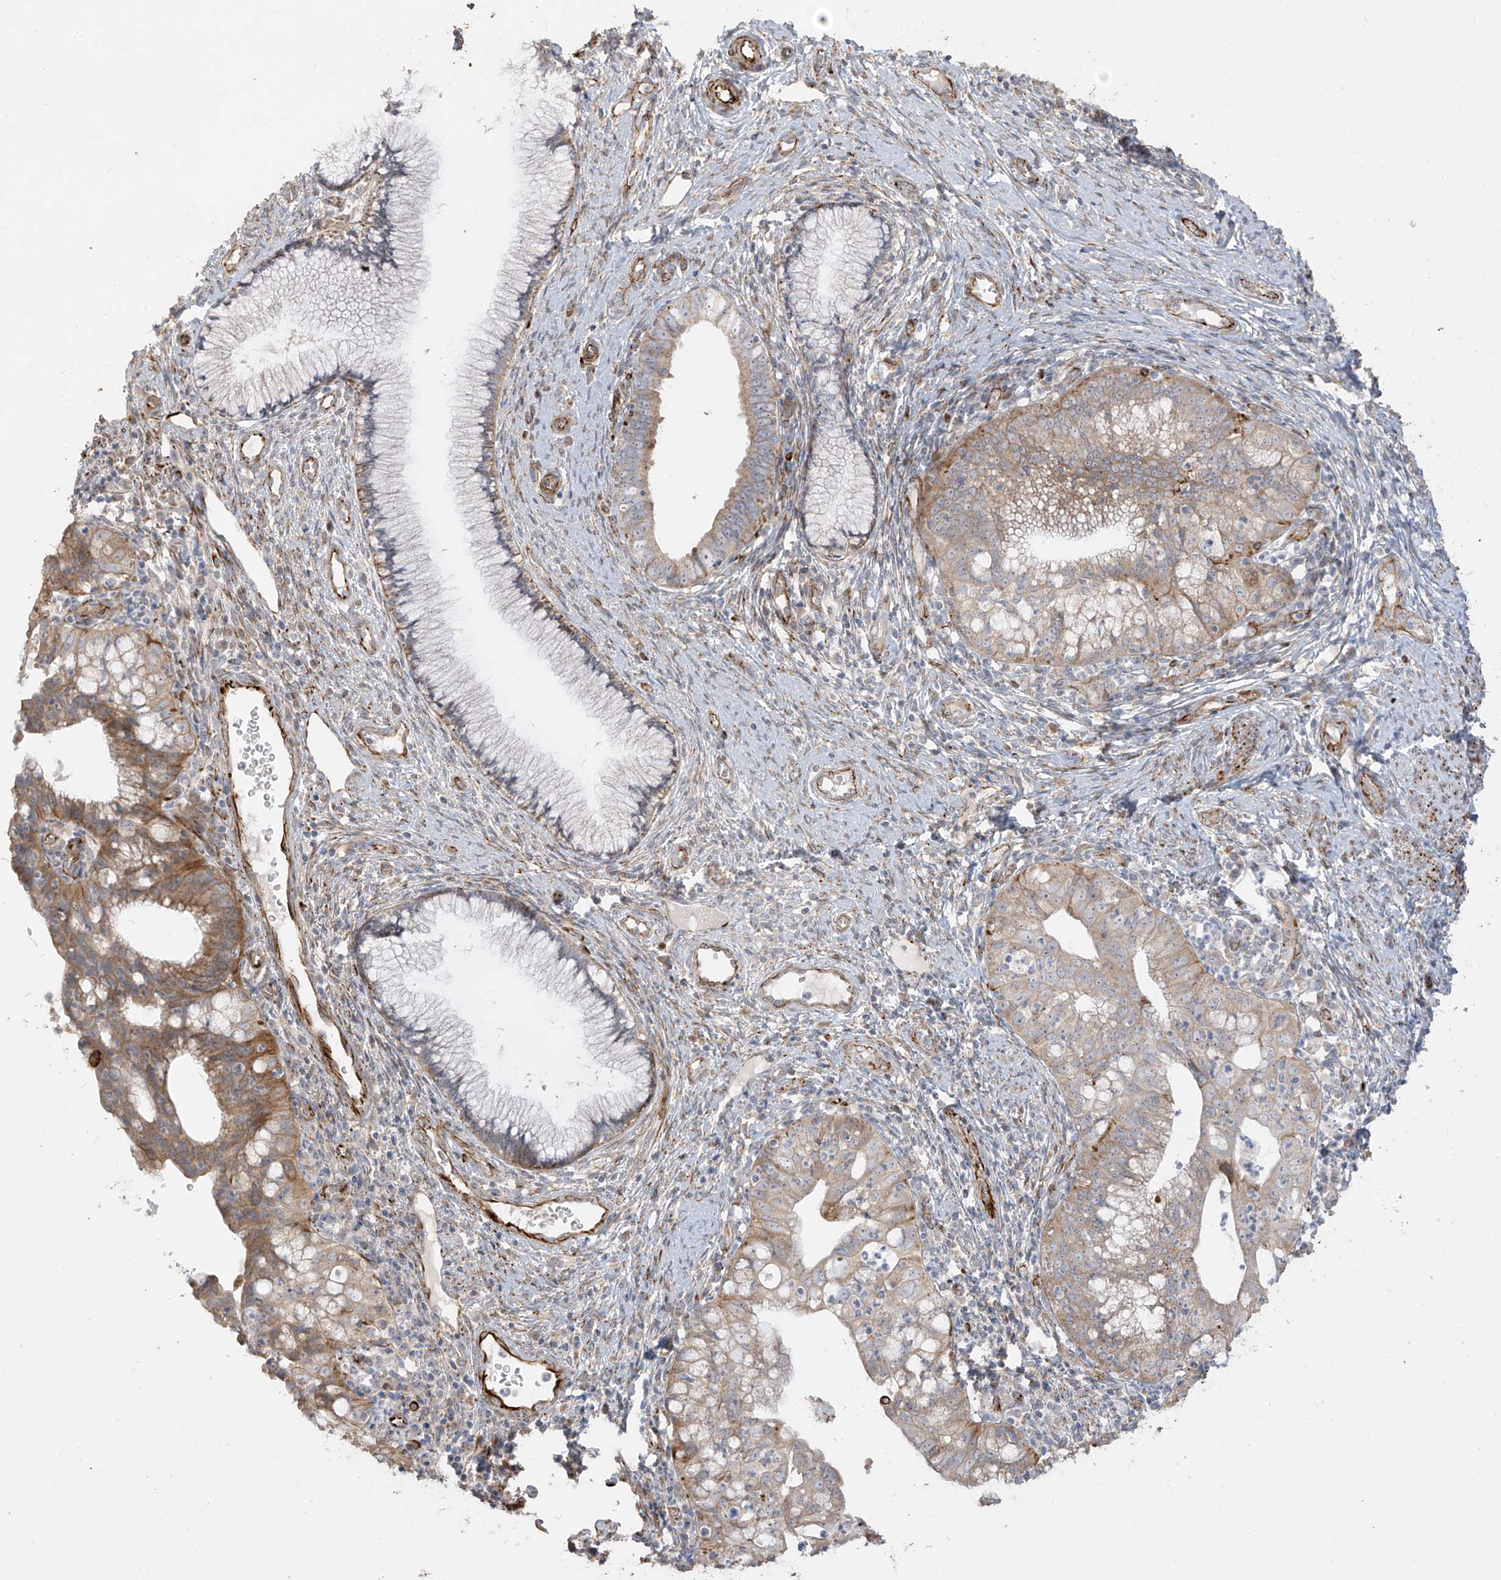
{"staining": {"intensity": "moderate", "quantity": "25%-75%", "location": "cytoplasmic/membranous"}, "tissue": "cervical cancer", "cell_type": "Tumor cells", "image_type": "cancer", "snomed": [{"axis": "morphology", "description": "Adenocarcinoma, NOS"}, {"axis": "topography", "description": "Cervix"}], "caption": "Tumor cells show medium levels of moderate cytoplasmic/membranous expression in about 25%-75% of cells in human adenocarcinoma (cervical). Nuclei are stained in blue.", "gene": "DCDC2", "patient": {"sex": "female", "age": 36}}